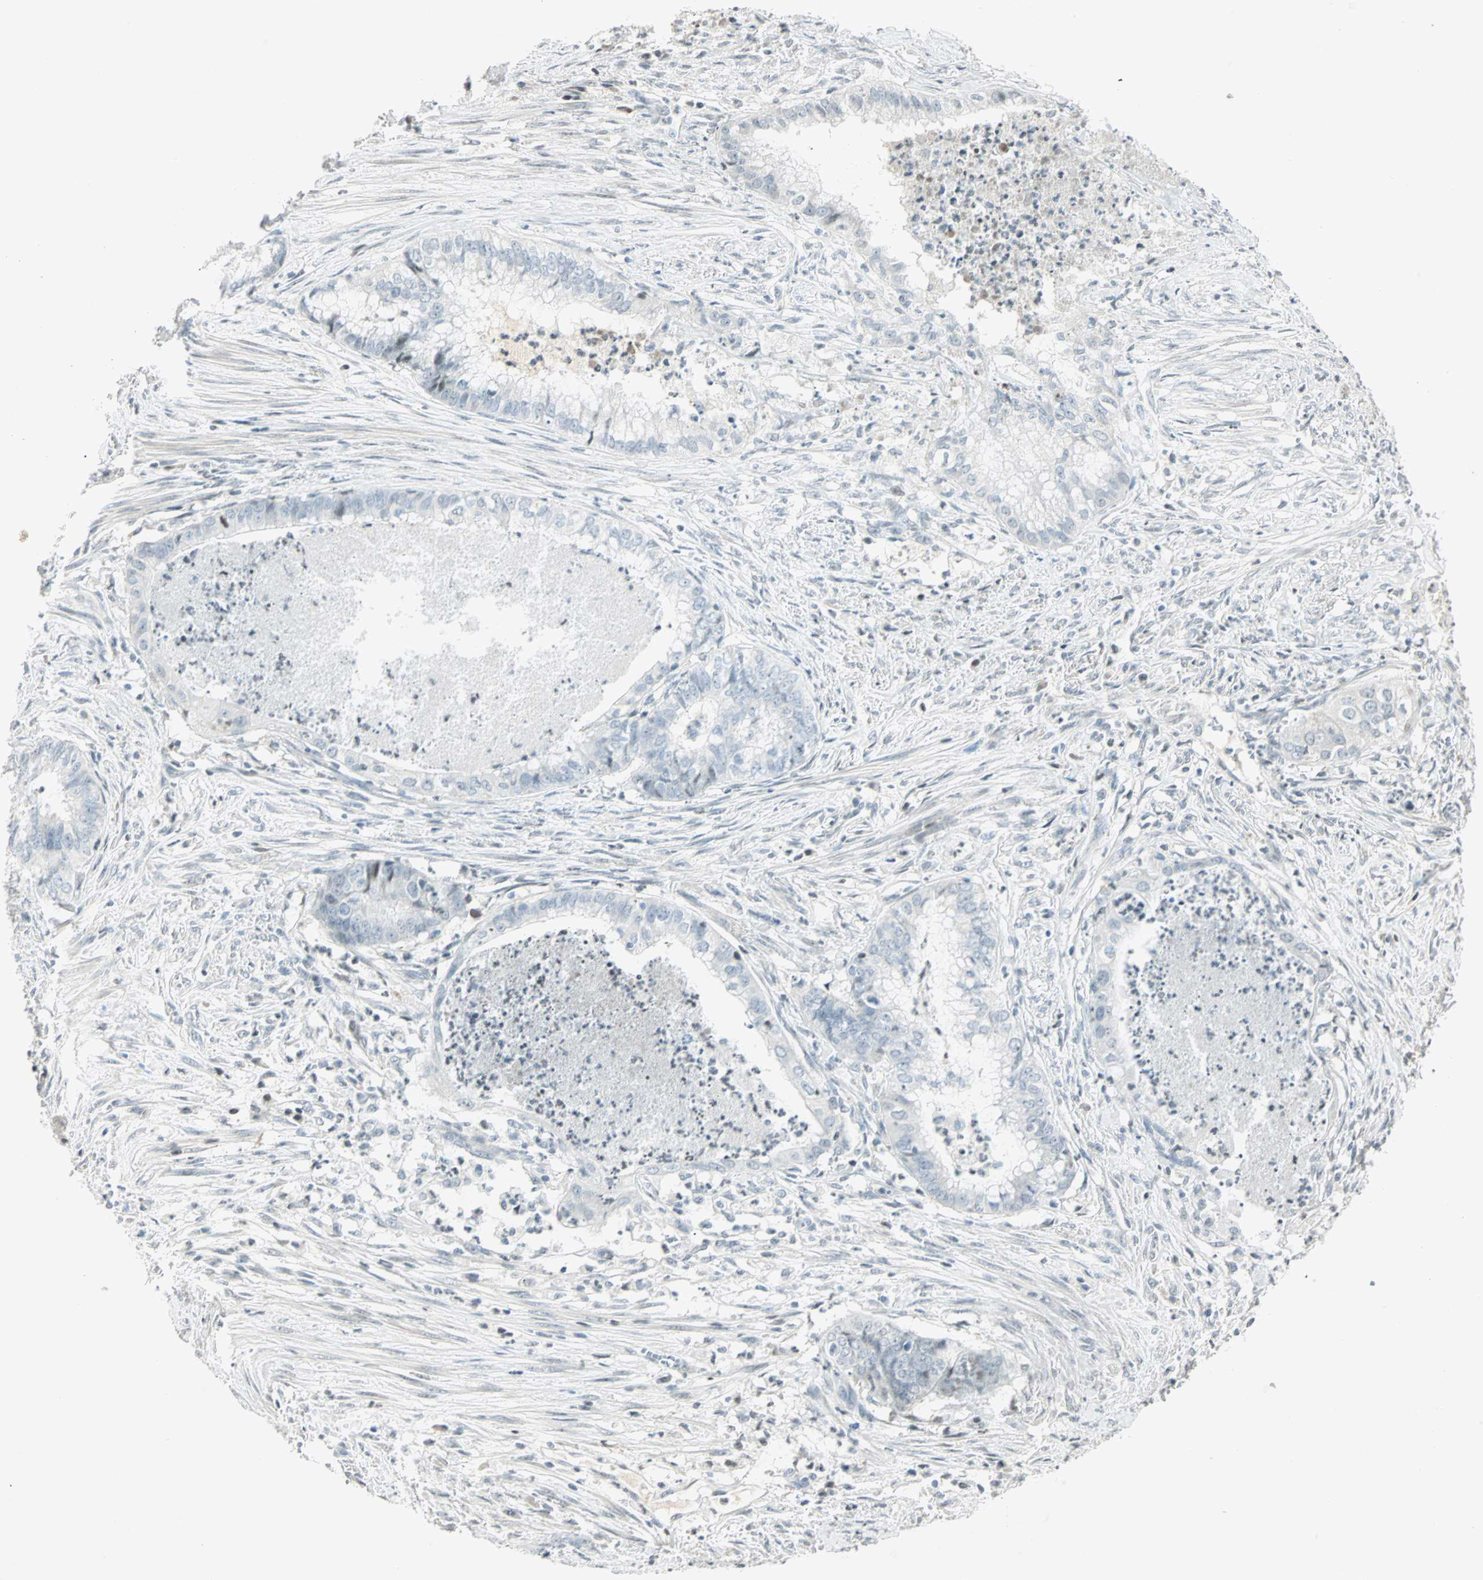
{"staining": {"intensity": "weak", "quantity": "<25%", "location": "nuclear"}, "tissue": "endometrial cancer", "cell_type": "Tumor cells", "image_type": "cancer", "snomed": [{"axis": "morphology", "description": "Necrosis, NOS"}, {"axis": "morphology", "description": "Adenocarcinoma, NOS"}, {"axis": "topography", "description": "Endometrium"}], "caption": "Protein analysis of endometrial cancer (adenocarcinoma) displays no significant positivity in tumor cells.", "gene": "SMAD3", "patient": {"sex": "female", "age": 79}}